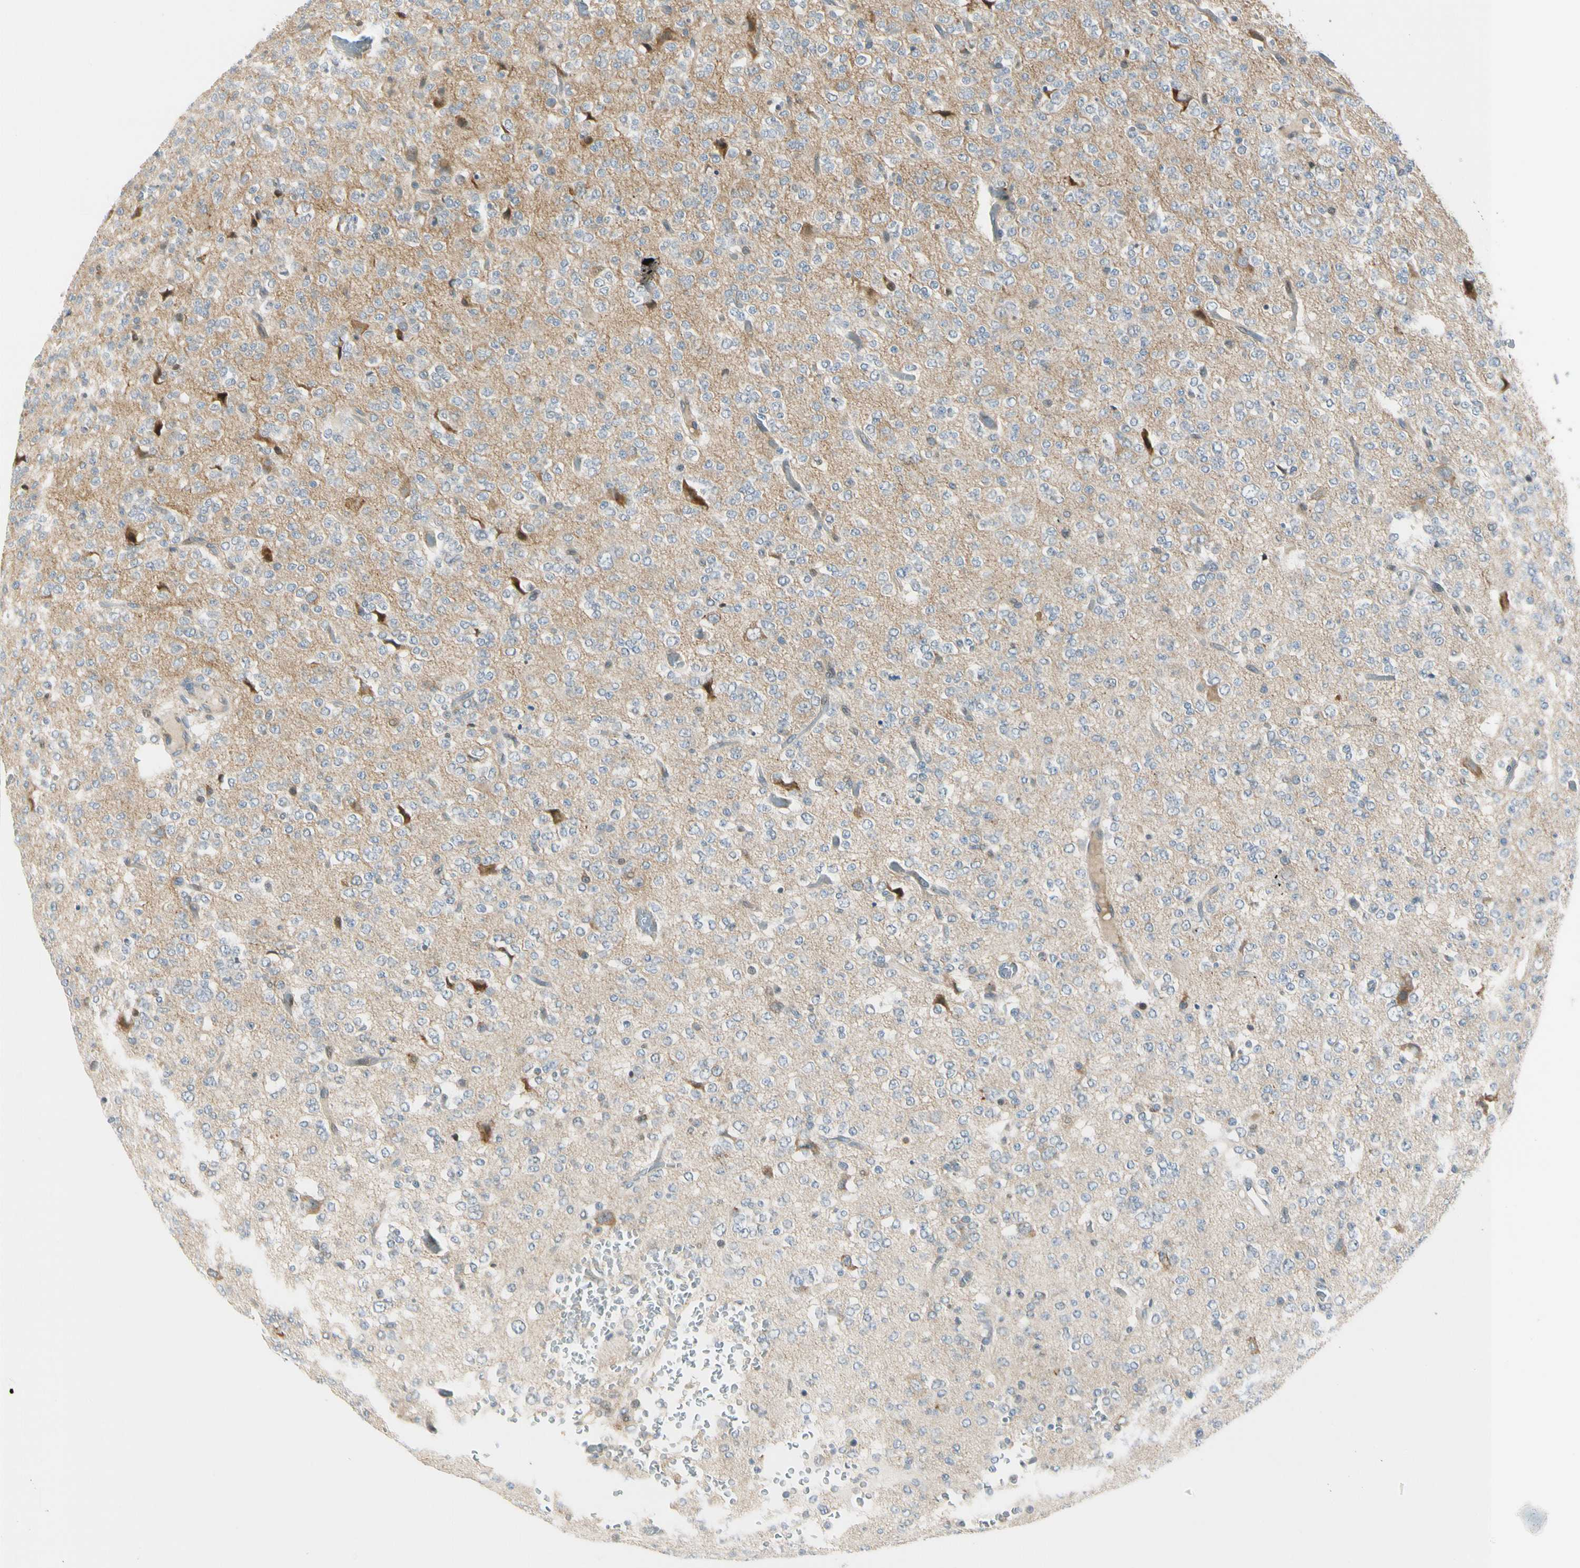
{"staining": {"intensity": "weak", "quantity": "<25%", "location": "nuclear"}, "tissue": "glioma", "cell_type": "Tumor cells", "image_type": "cancer", "snomed": [{"axis": "morphology", "description": "Glioma, malignant, Low grade"}, {"axis": "topography", "description": "Brain"}], "caption": "Tumor cells show no significant protein expression in glioma. The staining was performed using DAB to visualize the protein expression in brown, while the nuclei were stained in blue with hematoxylin (Magnification: 20x).", "gene": "NPDC1", "patient": {"sex": "male", "age": 38}}